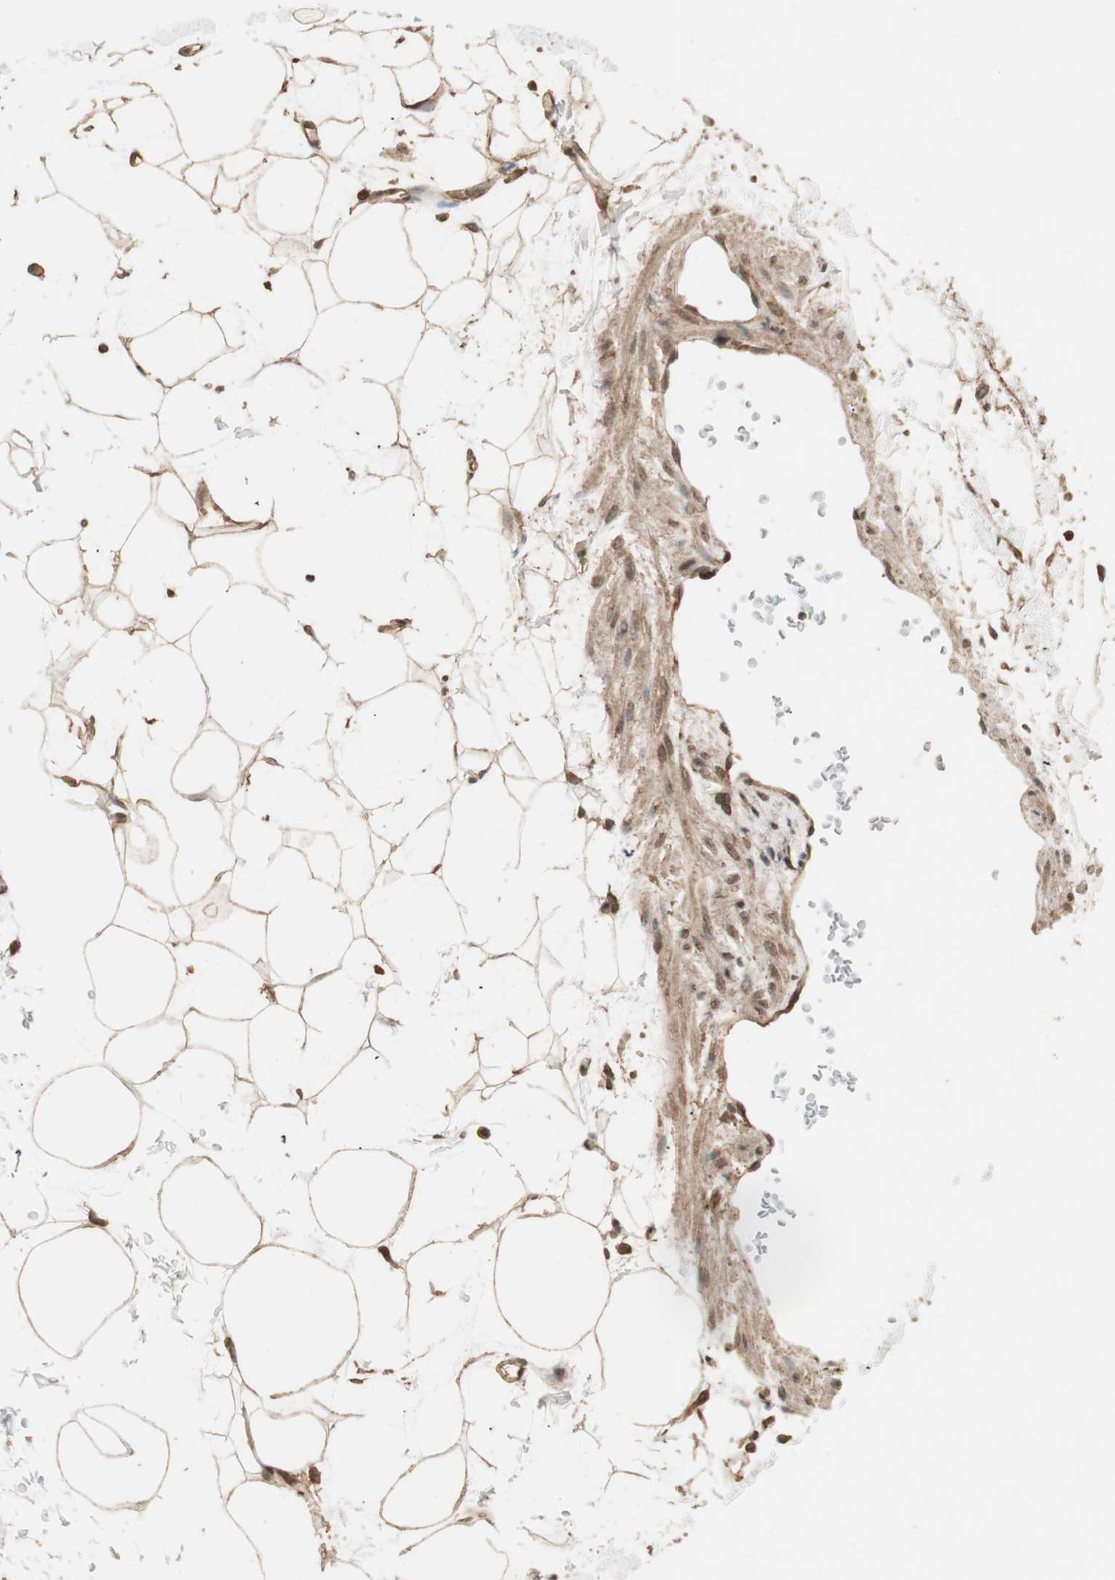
{"staining": {"intensity": "strong", "quantity": ">75%", "location": "cytoplasmic/membranous,nuclear"}, "tissue": "adipose tissue", "cell_type": "Adipocytes", "image_type": "normal", "snomed": [{"axis": "morphology", "description": "Normal tissue, NOS"}, {"axis": "topography", "description": "Soft tissue"}], "caption": "Immunohistochemistry (IHC) histopathology image of unremarkable human adipose tissue stained for a protein (brown), which reveals high levels of strong cytoplasmic/membranous,nuclear expression in approximately >75% of adipocytes.", "gene": "USP20", "patient": {"sex": "male", "age": 72}}